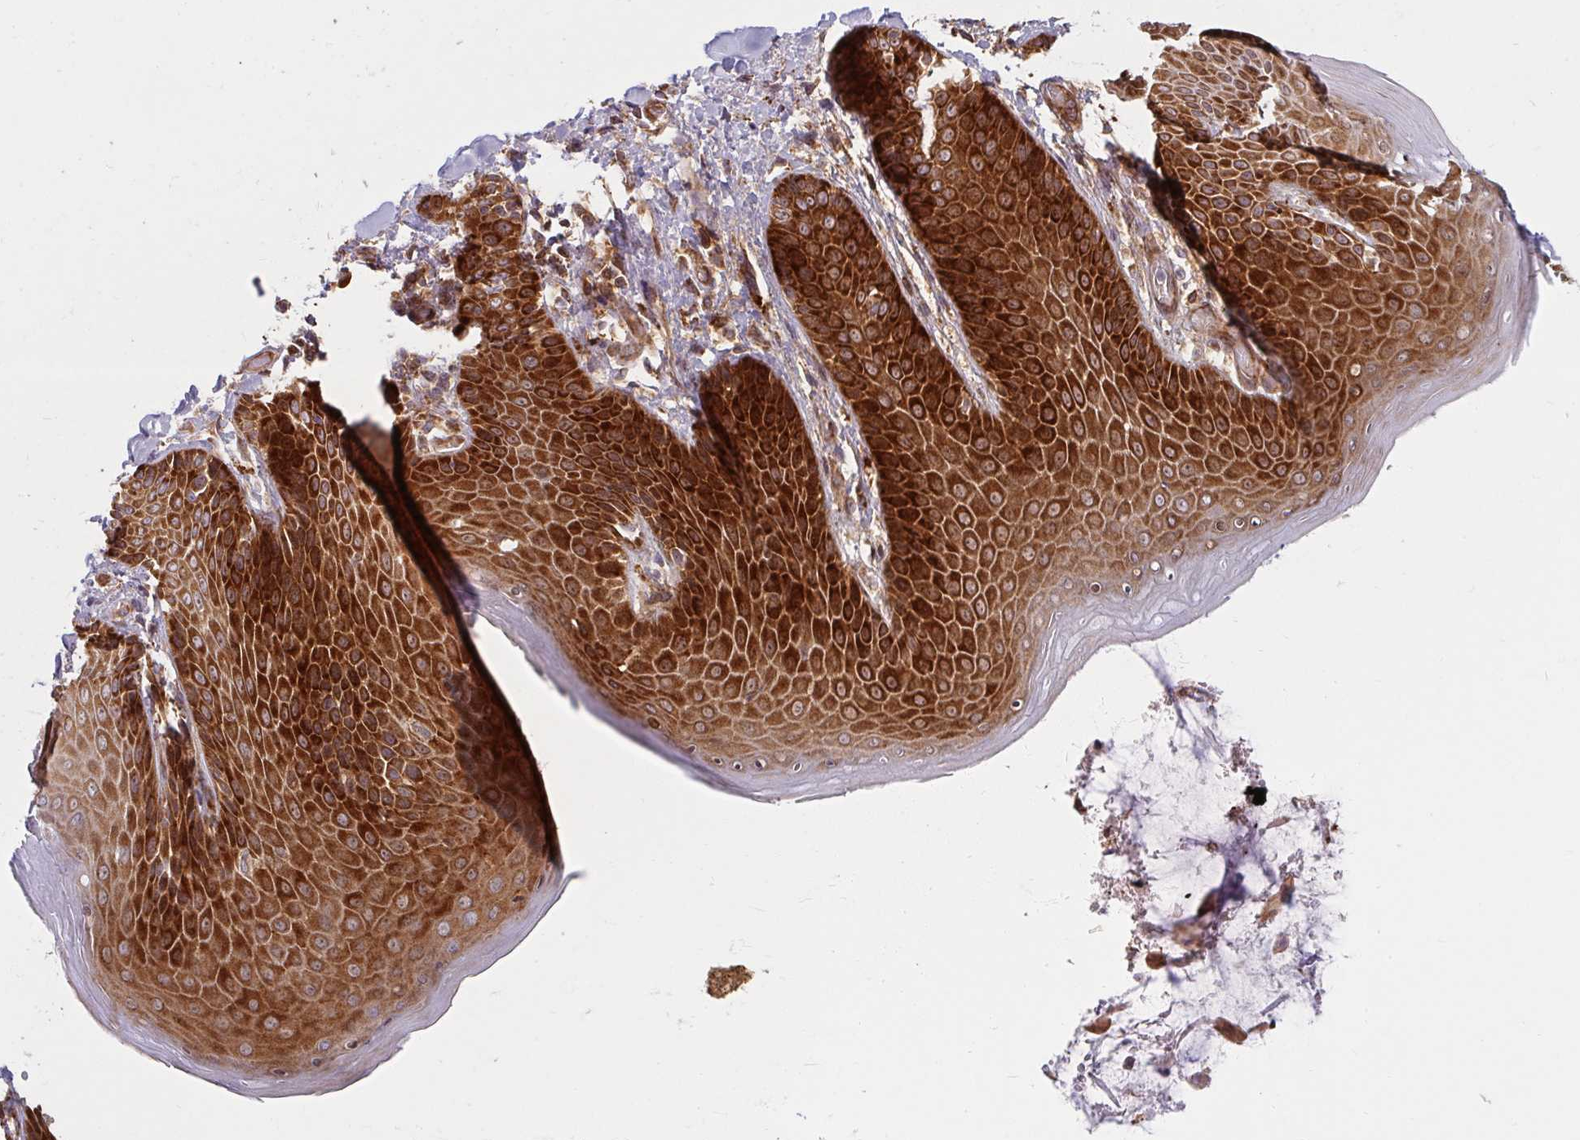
{"staining": {"intensity": "strong", "quantity": ">75%", "location": "cytoplasmic/membranous"}, "tissue": "skin", "cell_type": "Epidermal cells", "image_type": "normal", "snomed": [{"axis": "morphology", "description": "Normal tissue, NOS"}, {"axis": "topography", "description": "Anal"}, {"axis": "topography", "description": "Peripheral nerve tissue"}], "caption": "Immunohistochemical staining of unremarkable skin shows >75% levels of strong cytoplasmic/membranous protein staining in about >75% of epidermal cells. The protein is stained brown, and the nuclei are stained in blue (DAB IHC with brightfield microscopy, high magnification).", "gene": "BTF3", "patient": {"sex": "male", "age": 51}}